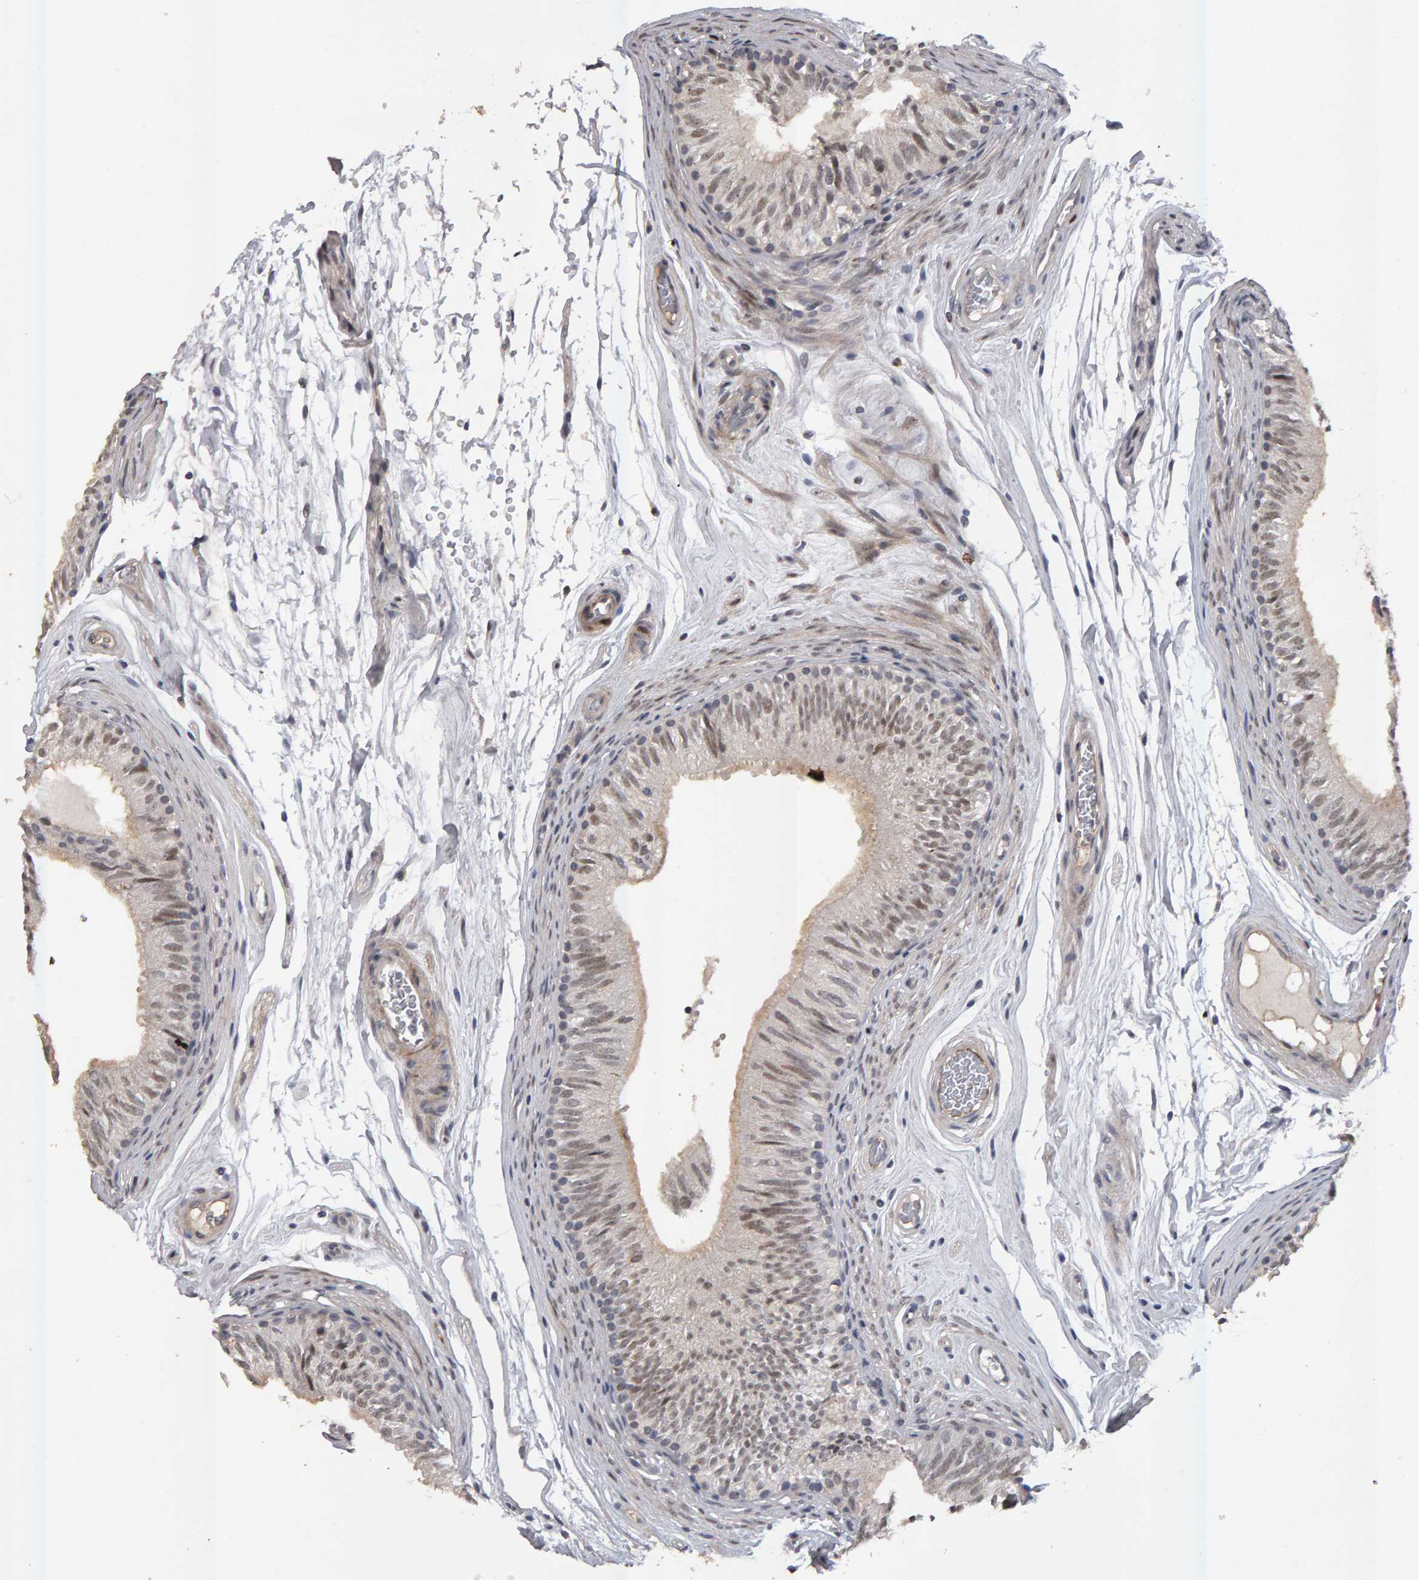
{"staining": {"intensity": "weak", "quantity": "25%-75%", "location": "cytoplasmic/membranous,nuclear"}, "tissue": "epididymis", "cell_type": "Glandular cells", "image_type": "normal", "snomed": [{"axis": "morphology", "description": "Normal tissue, NOS"}, {"axis": "topography", "description": "Epididymis"}], "caption": "Weak cytoplasmic/membranous,nuclear staining is identified in about 25%-75% of glandular cells in benign epididymis. Ihc stains the protein of interest in brown and the nuclei are stained blue.", "gene": "IPO8", "patient": {"sex": "male", "age": 36}}